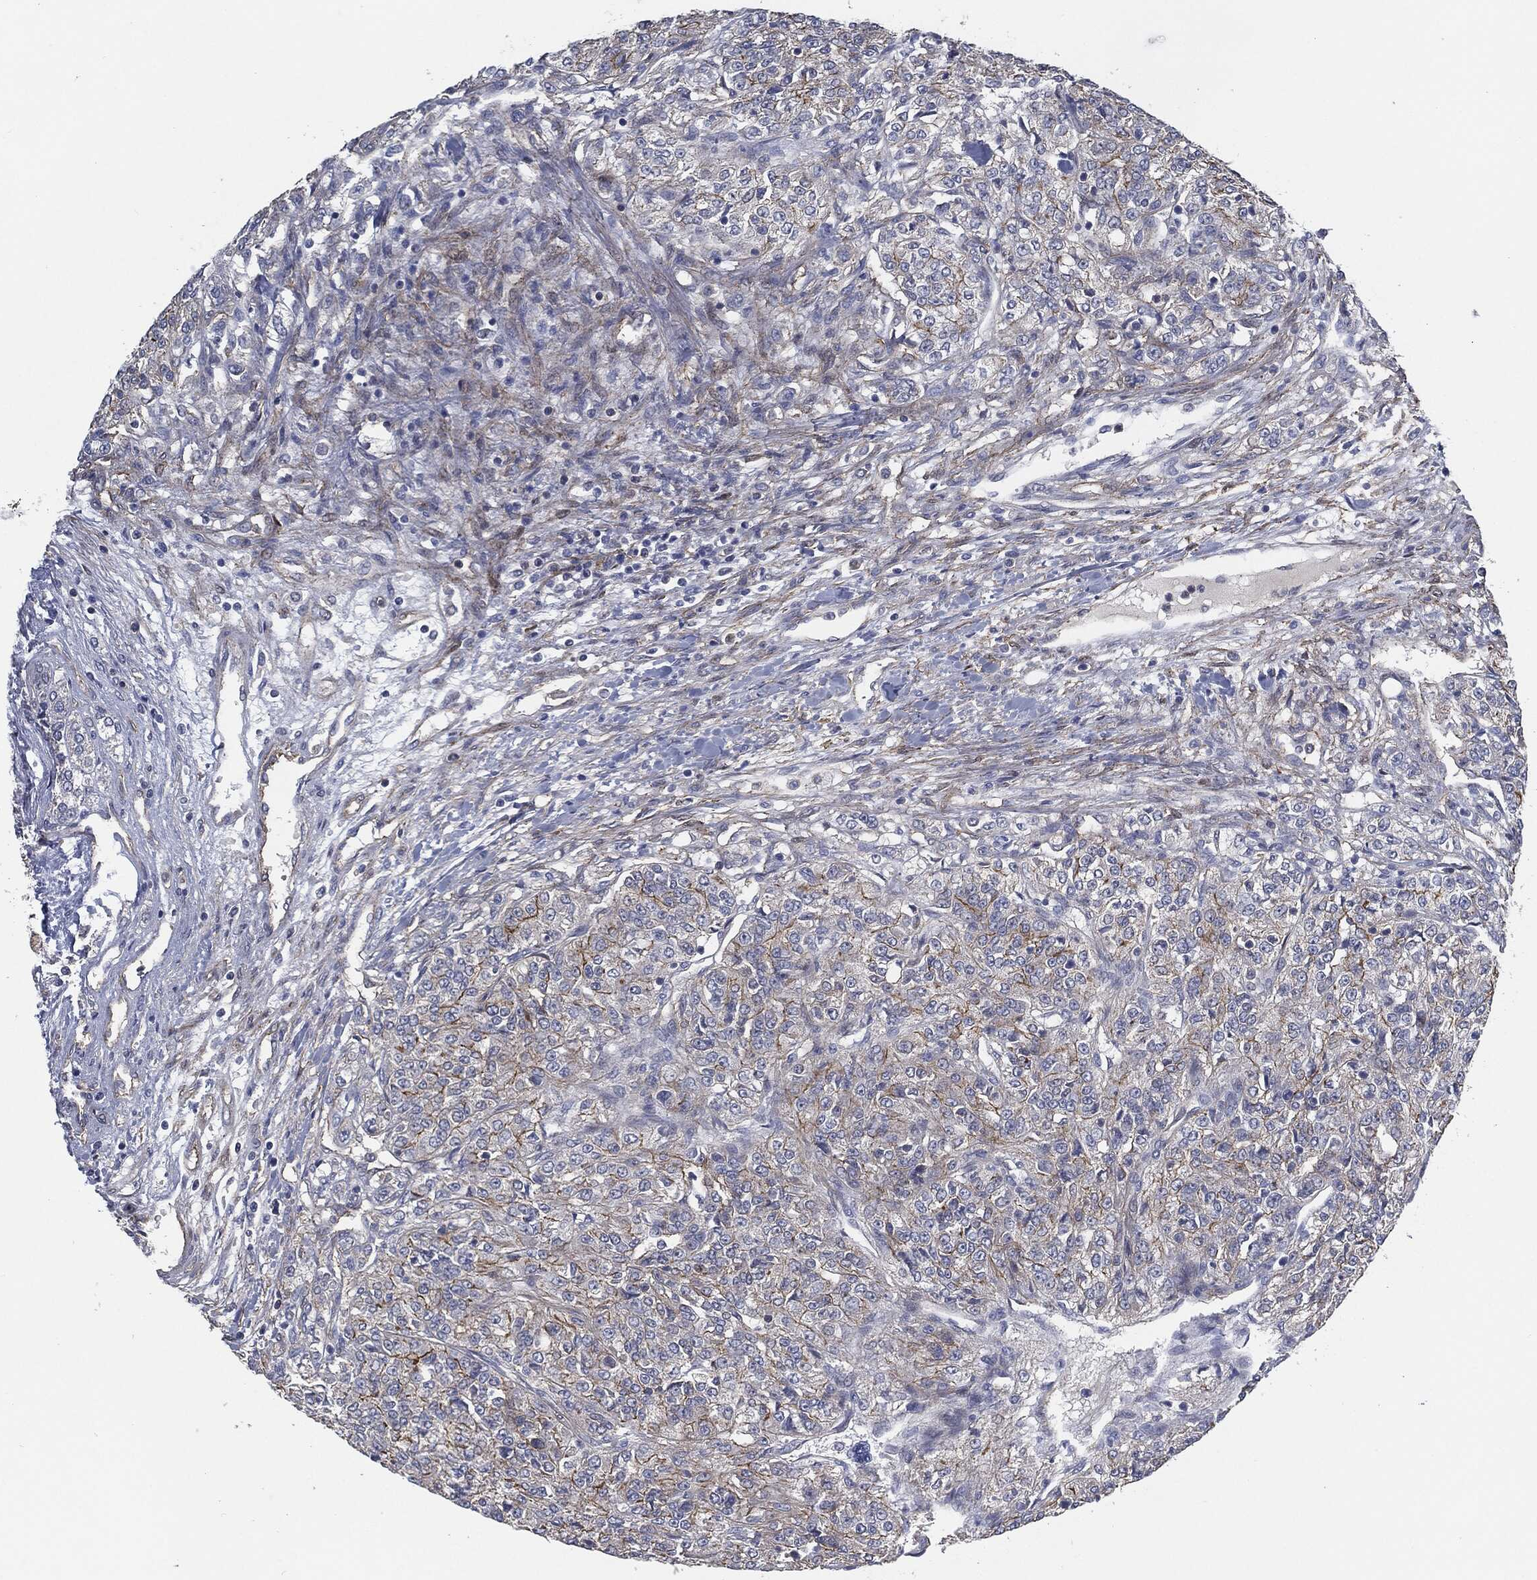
{"staining": {"intensity": "strong", "quantity": "<25%", "location": "cytoplasmic/membranous"}, "tissue": "renal cancer", "cell_type": "Tumor cells", "image_type": "cancer", "snomed": [{"axis": "morphology", "description": "Adenocarcinoma, NOS"}, {"axis": "topography", "description": "Kidney"}], "caption": "DAB (3,3'-diaminobenzidine) immunohistochemical staining of human renal cancer (adenocarcinoma) exhibits strong cytoplasmic/membranous protein staining in approximately <25% of tumor cells.", "gene": "SVIL", "patient": {"sex": "female", "age": 63}}